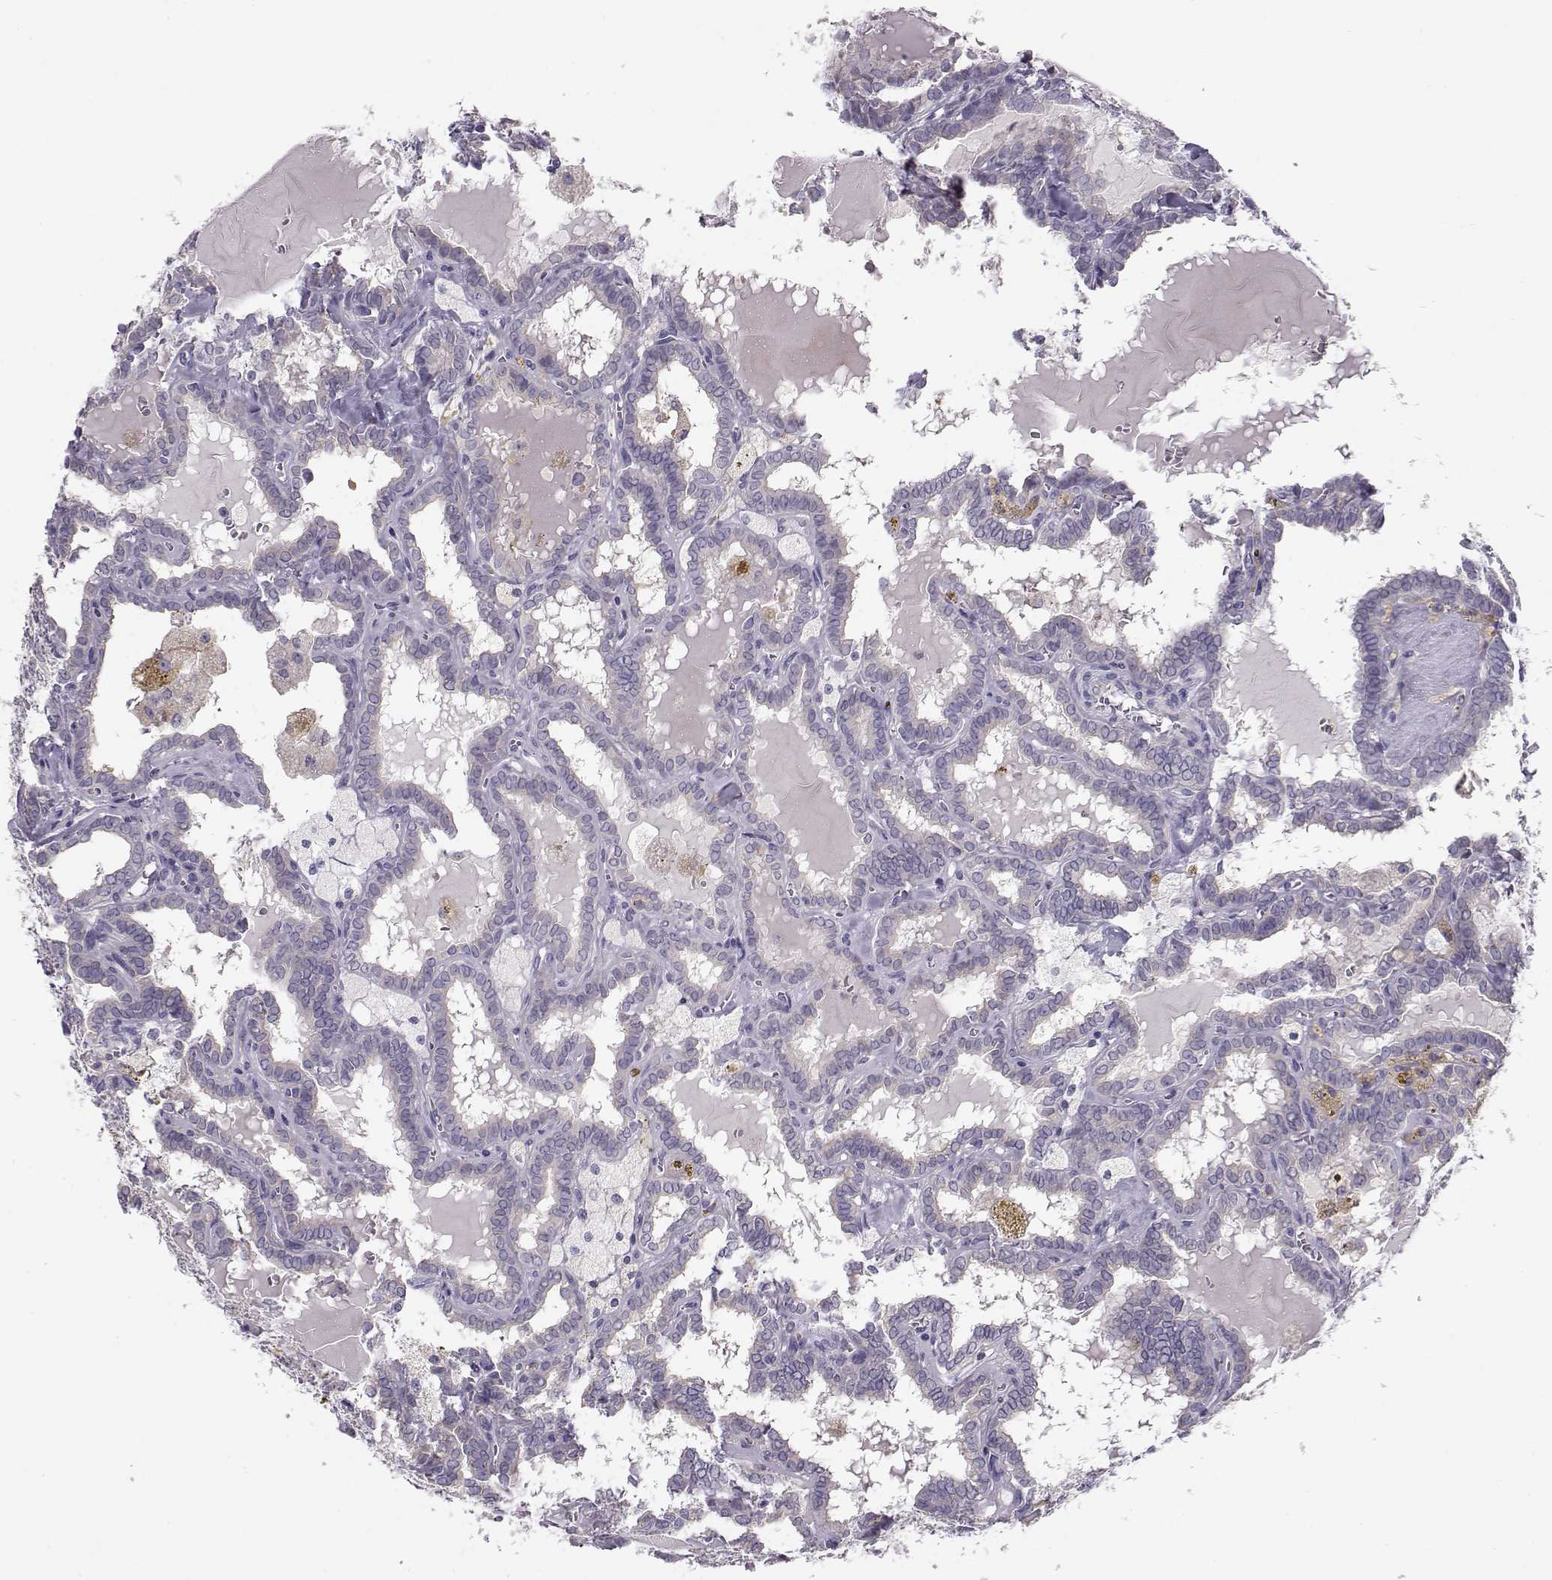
{"staining": {"intensity": "negative", "quantity": "none", "location": "none"}, "tissue": "thyroid cancer", "cell_type": "Tumor cells", "image_type": "cancer", "snomed": [{"axis": "morphology", "description": "Papillary adenocarcinoma, NOS"}, {"axis": "topography", "description": "Thyroid gland"}], "caption": "Tumor cells are negative for brown protein staining in papillary adenocarcinoma (thyroid).", "gene": "GRK1", "patient": {"sex": "female", "age": 39}}